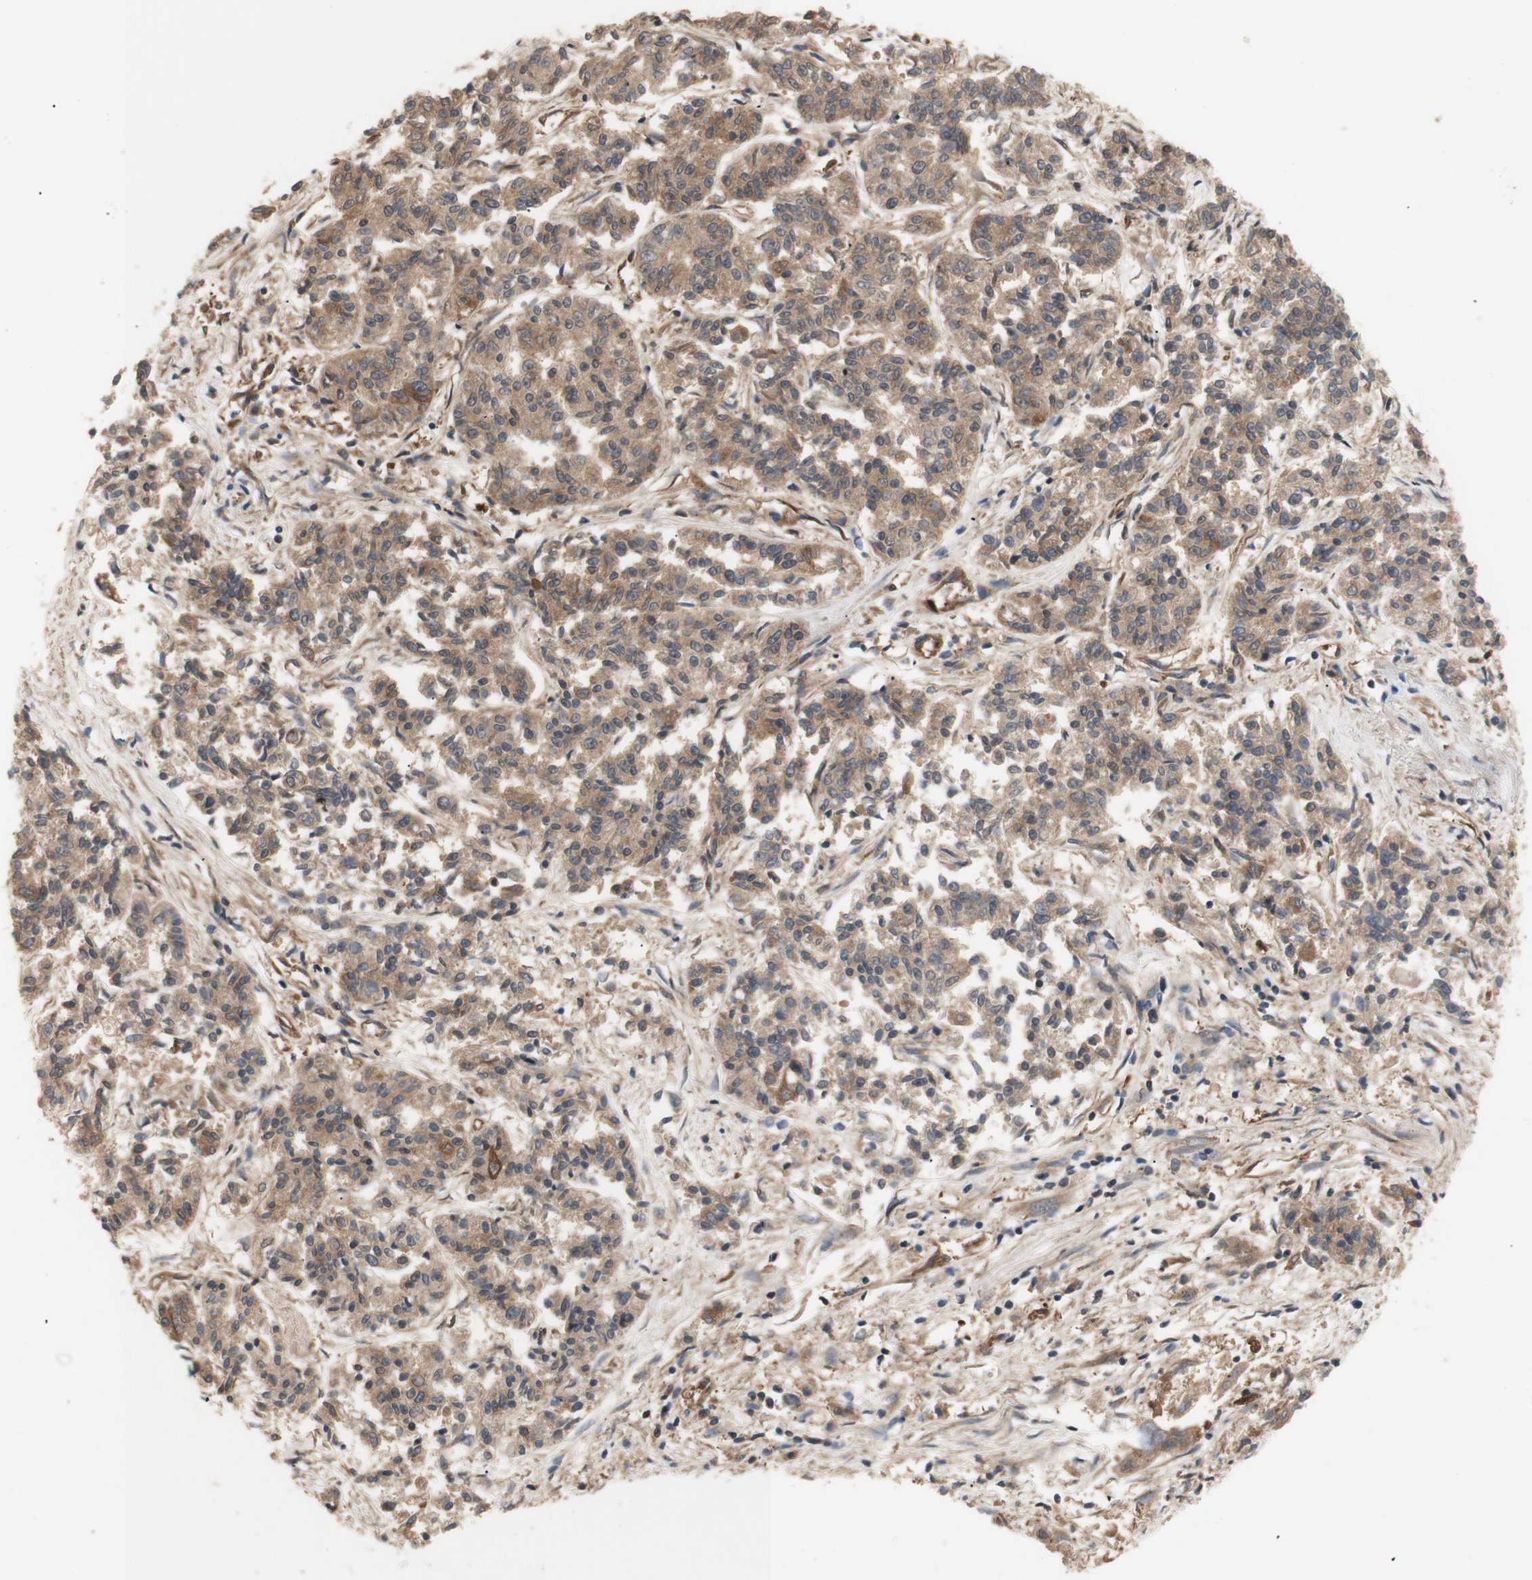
{"staining": {"intensity": "moderate", "quantity": ">75%", "location": "cytoplasmic/membranous"}, "tissue": "lung cancer", "cell_type": "Tumor cells", "image_type": "cancer", "snomed": [{"axis": "morphology", "description": "Adenocarcinoma, NOS"}, {"axis": "topography", "description": "Lung"}], "caption": "Immunohistochemistry (IHC) staining of adenocarcinoma (lung), which displays medium levels of moderate cytoplasmic/membranous staining in approximately >75% of tumor cells indicating moderate cytoplasmic/membranous protein expression. The staining was performed using DAB (3,3'-diaminobenzidine) (brown) for protein detection and nuclei were counterstained in hematoxylin (blue).", "gene": "DYNLRB1", "patient": {"sex": "male", "age": 84}}